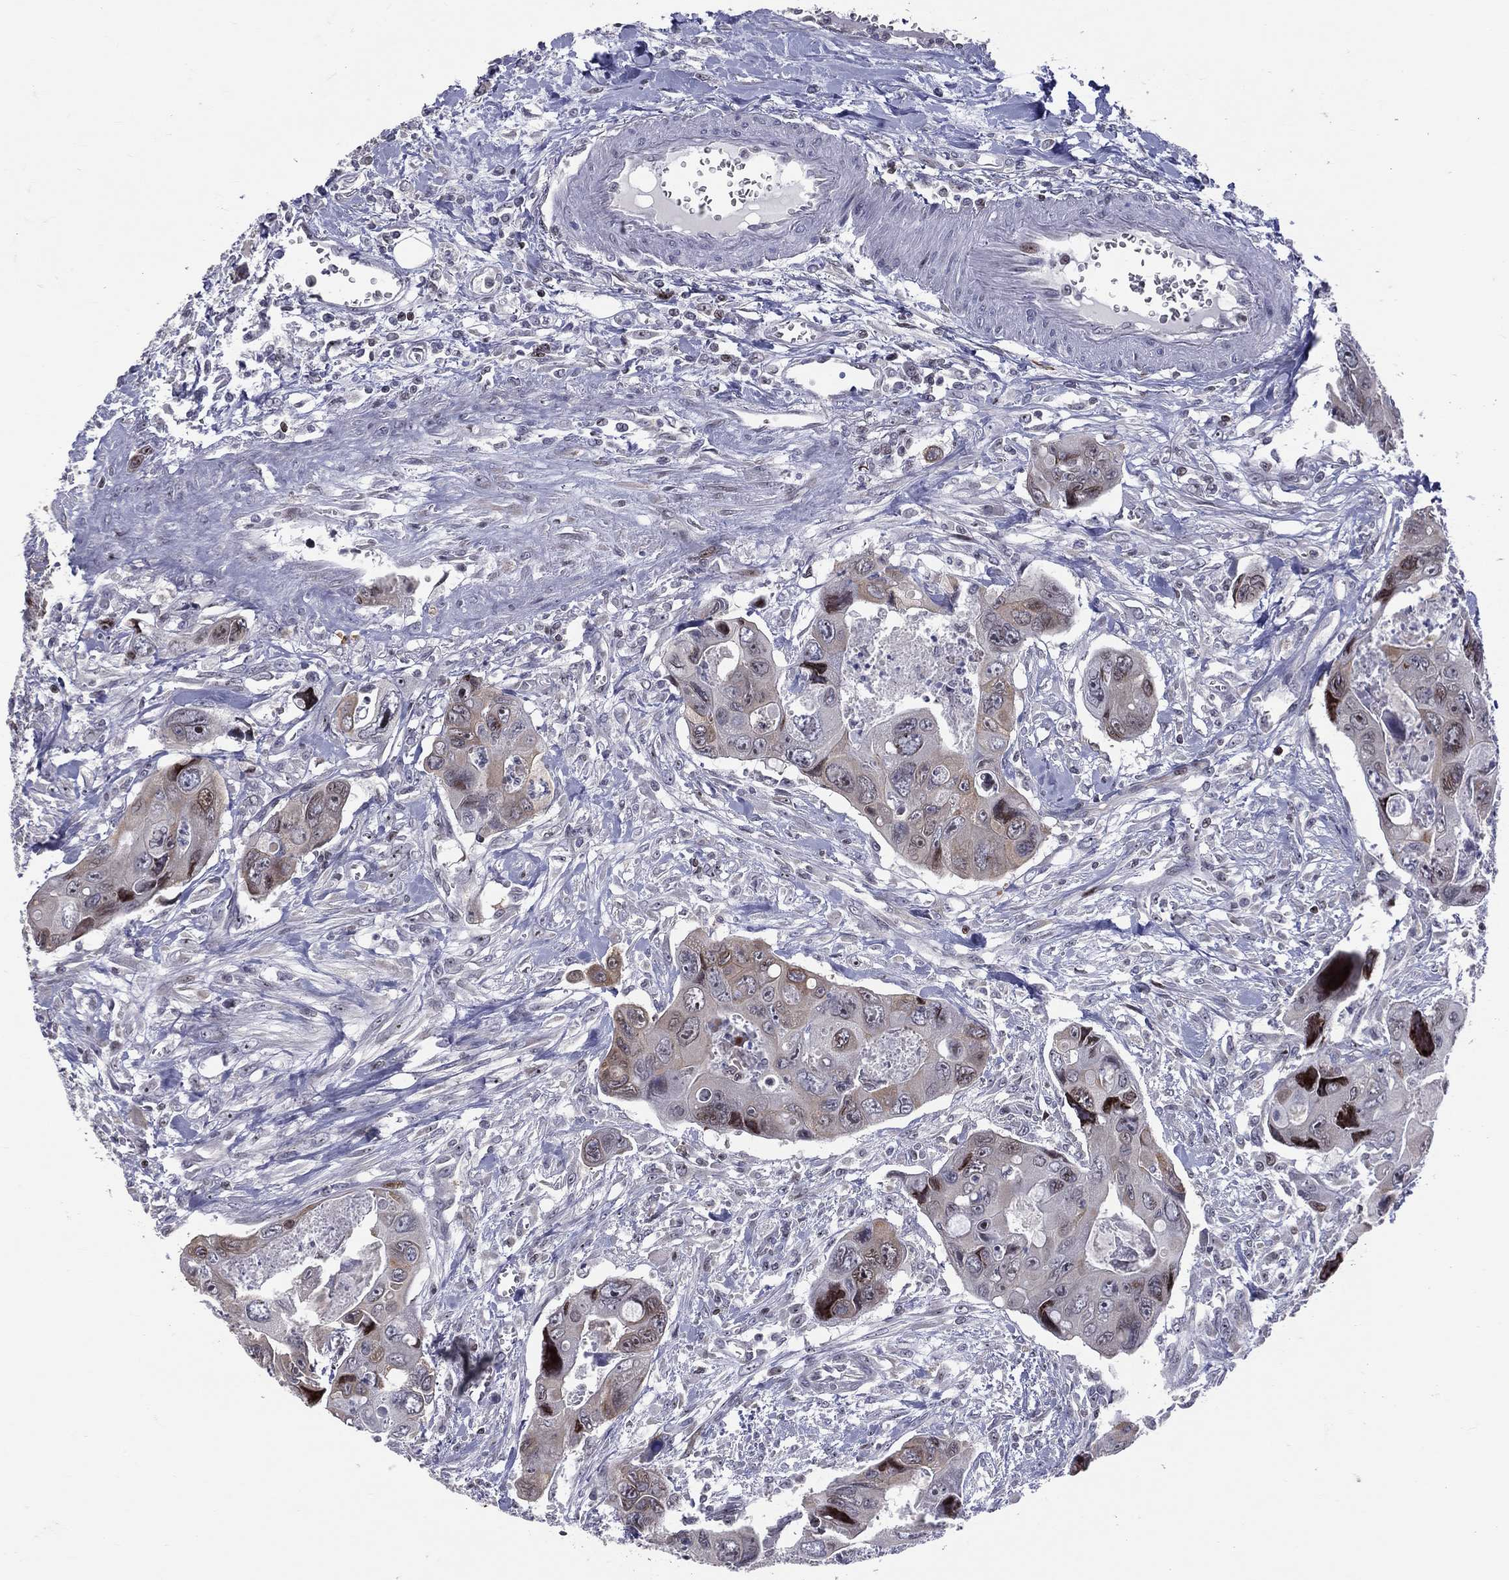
{"staining": {"intensity": "strong", "quantity": "<25%", "location": "cytoplasmic/membranous"}, "tissue": "colorectal cancer", "cell_type": "Tumor cells", "image_type": "cancer", "snomed": [{"axis": "morphology", "description": "Adenocarcinoma, NOS"}, {"axis": "topography", "description": "Rectum"}], "caption": "The immunohistochemical stain highlights strong cytoplasmic/membranous staining in tumor cells of colorectal adenocarcinoma tissue.", "gene": "DBF4B", "patient": {"sex": "male", "age": 62}}